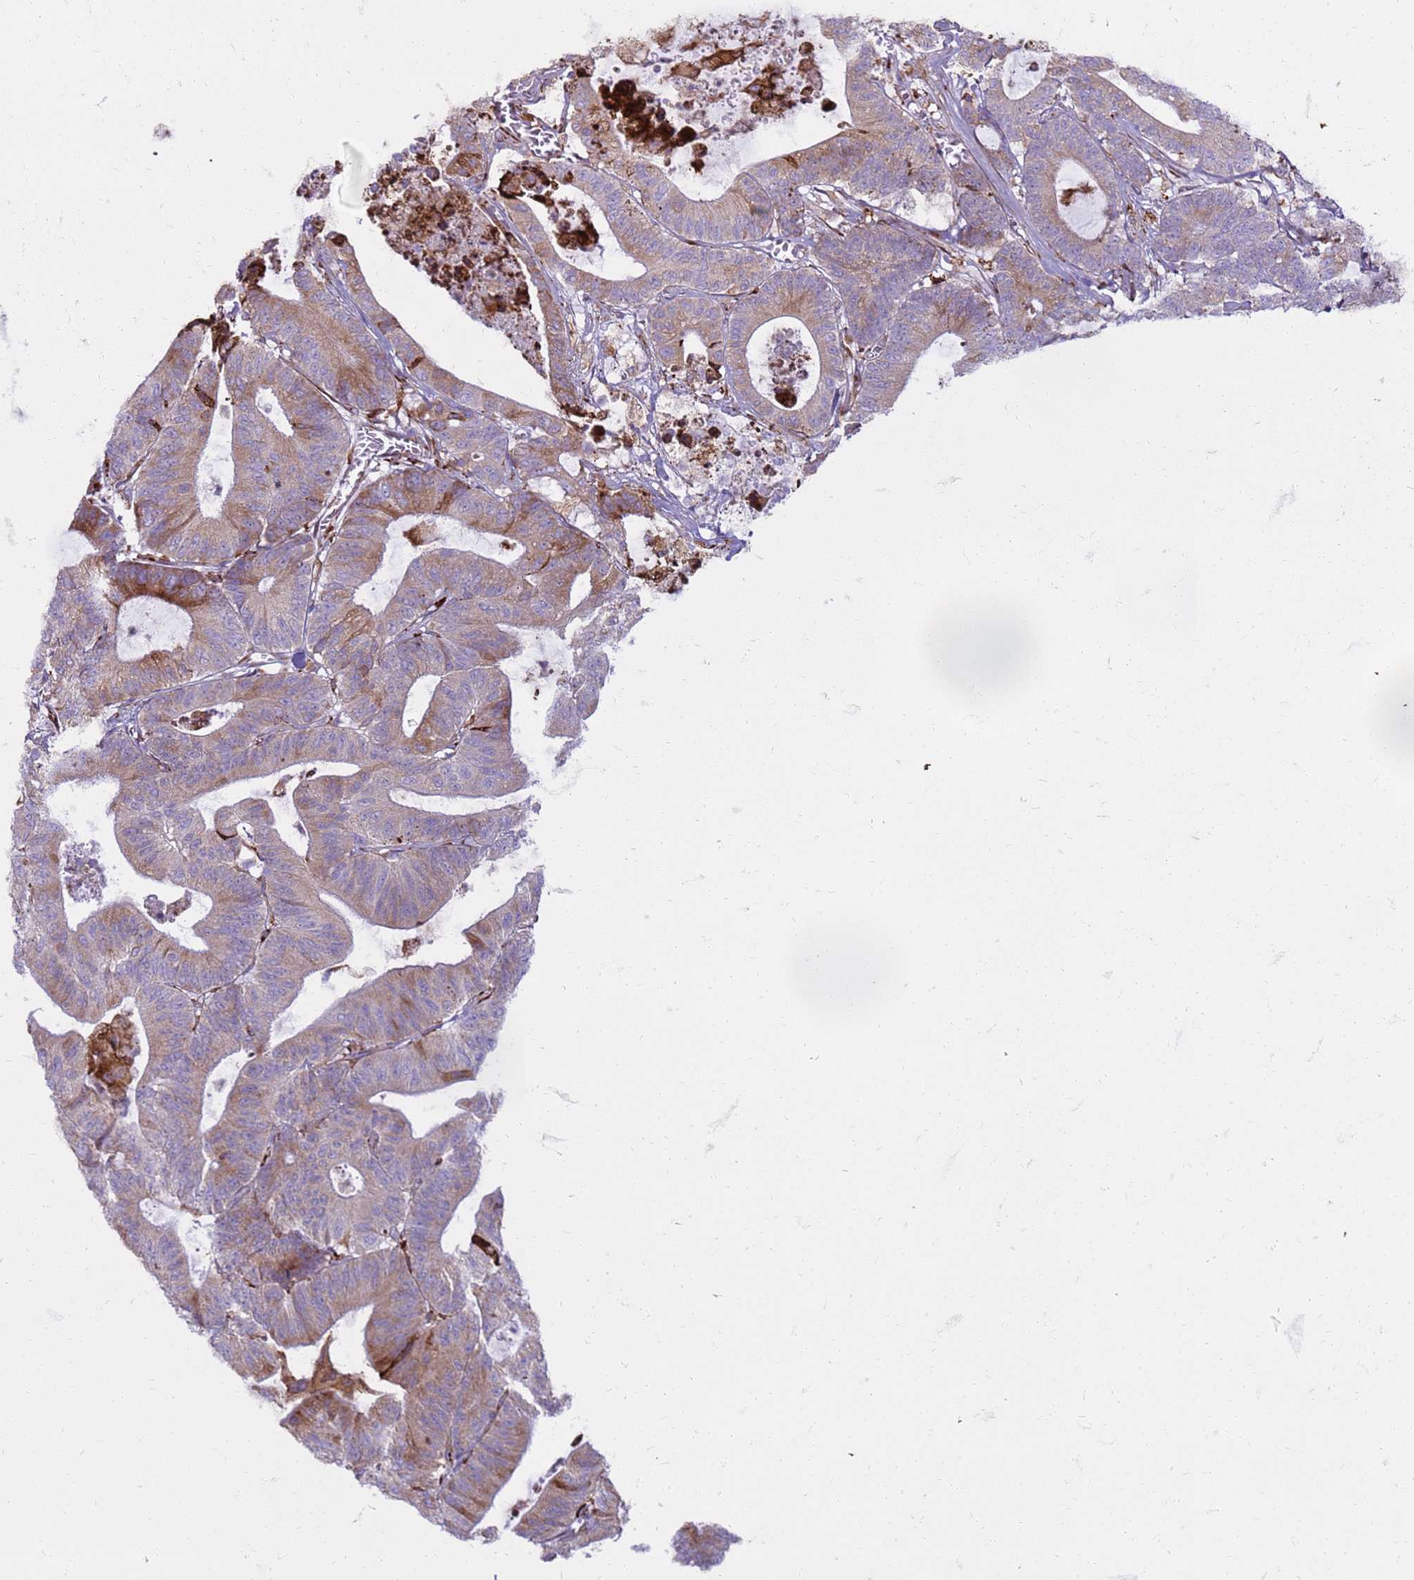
{"staining": {"intensity": "moderate", "quantity": "25%-75%", "location": "cytoplasmic/membranous"}, "tissue": "colorectal cancer", "cell_type": "Tumor cells", "image_type": "cancer", "snomed": [{"axis": "morphology", "description": "Adenocarcinoma, NOS"}, {"axis": "topography", "description": "Colon"}], "caption": "Colorectal cancer stained for a protein displays moderate cytoplasmic/membranous positivity in tumor cells. The protein is shown in brown color, while the nuclei are stained blue.", "gene": "PDK3", "patient": {"sex": "female", "age": 84}}